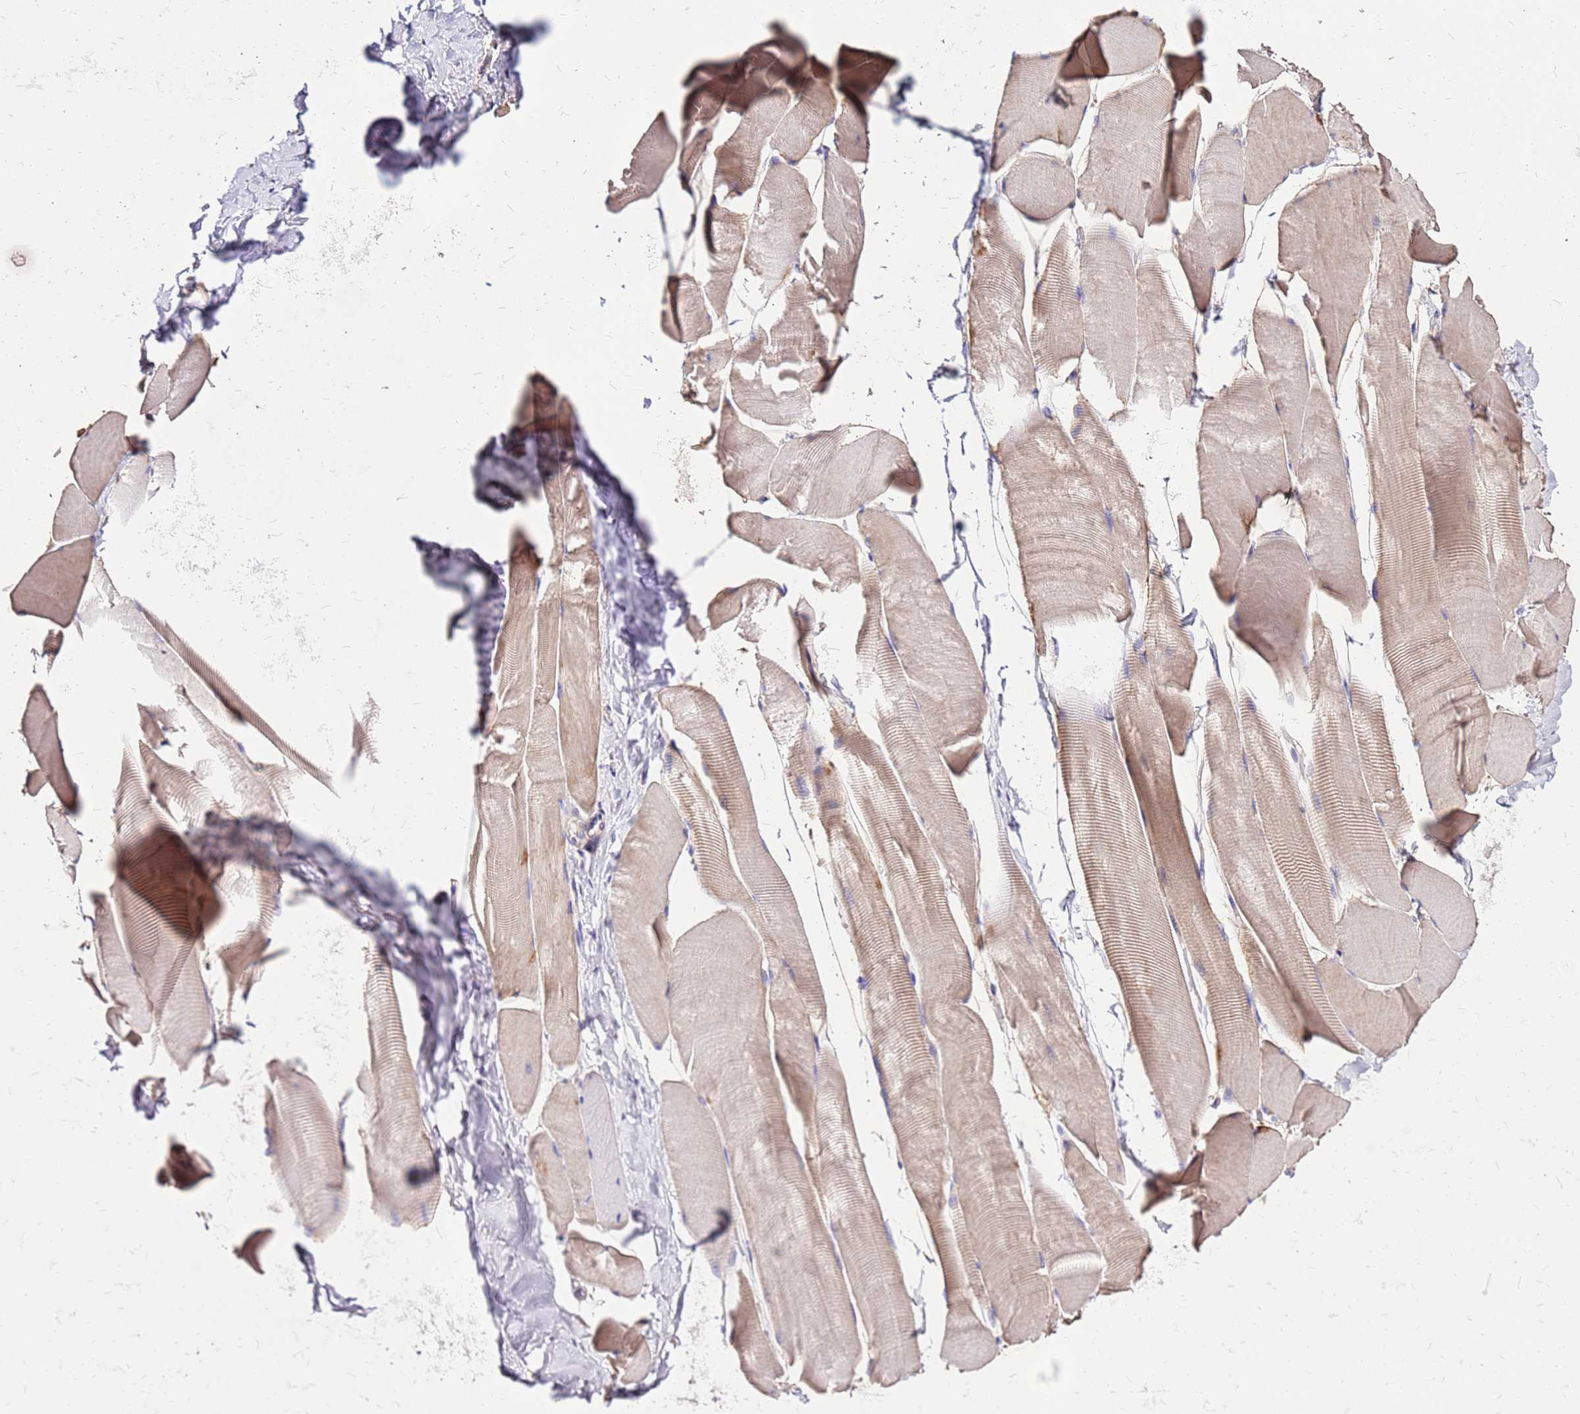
{"staining": {"intensity": "weak", "quantity": "<25%", "location": "cytoplasmic/membranous"}, "tissue": "skeletal muscle", "cell_type": "Myocytes", "image_type": "normal", "snomed": [{"axis": "morphology", "description": "Normal tissue, NOS"}, {"axis": "topography", "description": "Skeletal muscle"}], "caption": "Immunohistochemical staining of normal human skeletal muscle displays no significant staining in myocytes. (DAB (3,3'-diaminobenzidine) immunohistochemistry with hematoxylin counter stain).", "gene": "EXD3", "patient": {"sex": "male", "age": 25}}